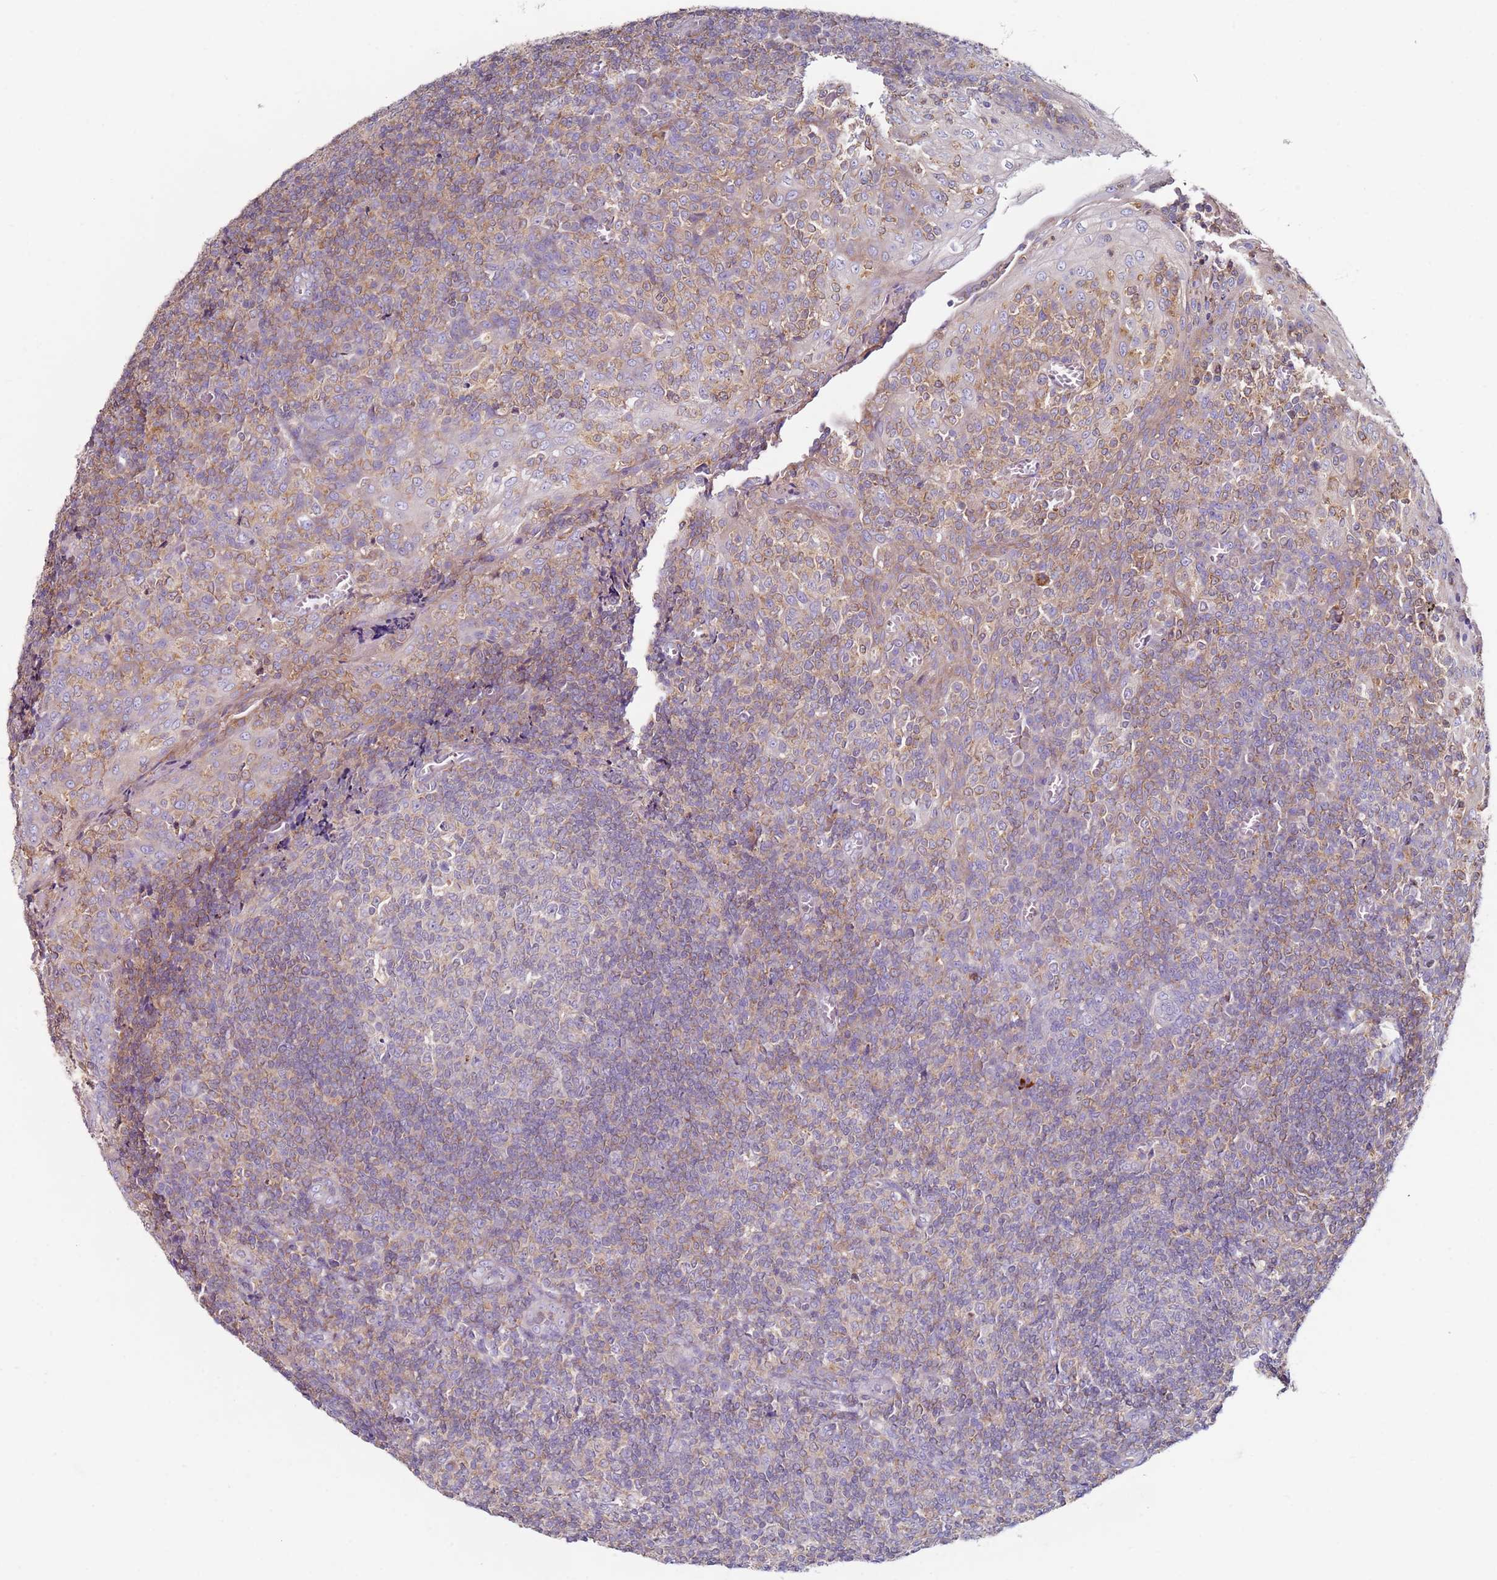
{"staining": {"intensity": "weak", "quantity": "<25%", "location": "cytoplasmic/membranous"}, "tissue": "tonsil", "cell_type": "Germinal center cells", "image_type": "normal", "snomed": [{"axis": "morphology", "description": "Normal tissue, NOS"}, {"axis": "topography", "description": "Tonsil"}], "caption": "DAB immunohistochemical staining of normal tonsil displays no significant staining in germinal center cells.", "gene": "CNOT9", "patient": {"sex": "female", "age": 19}}